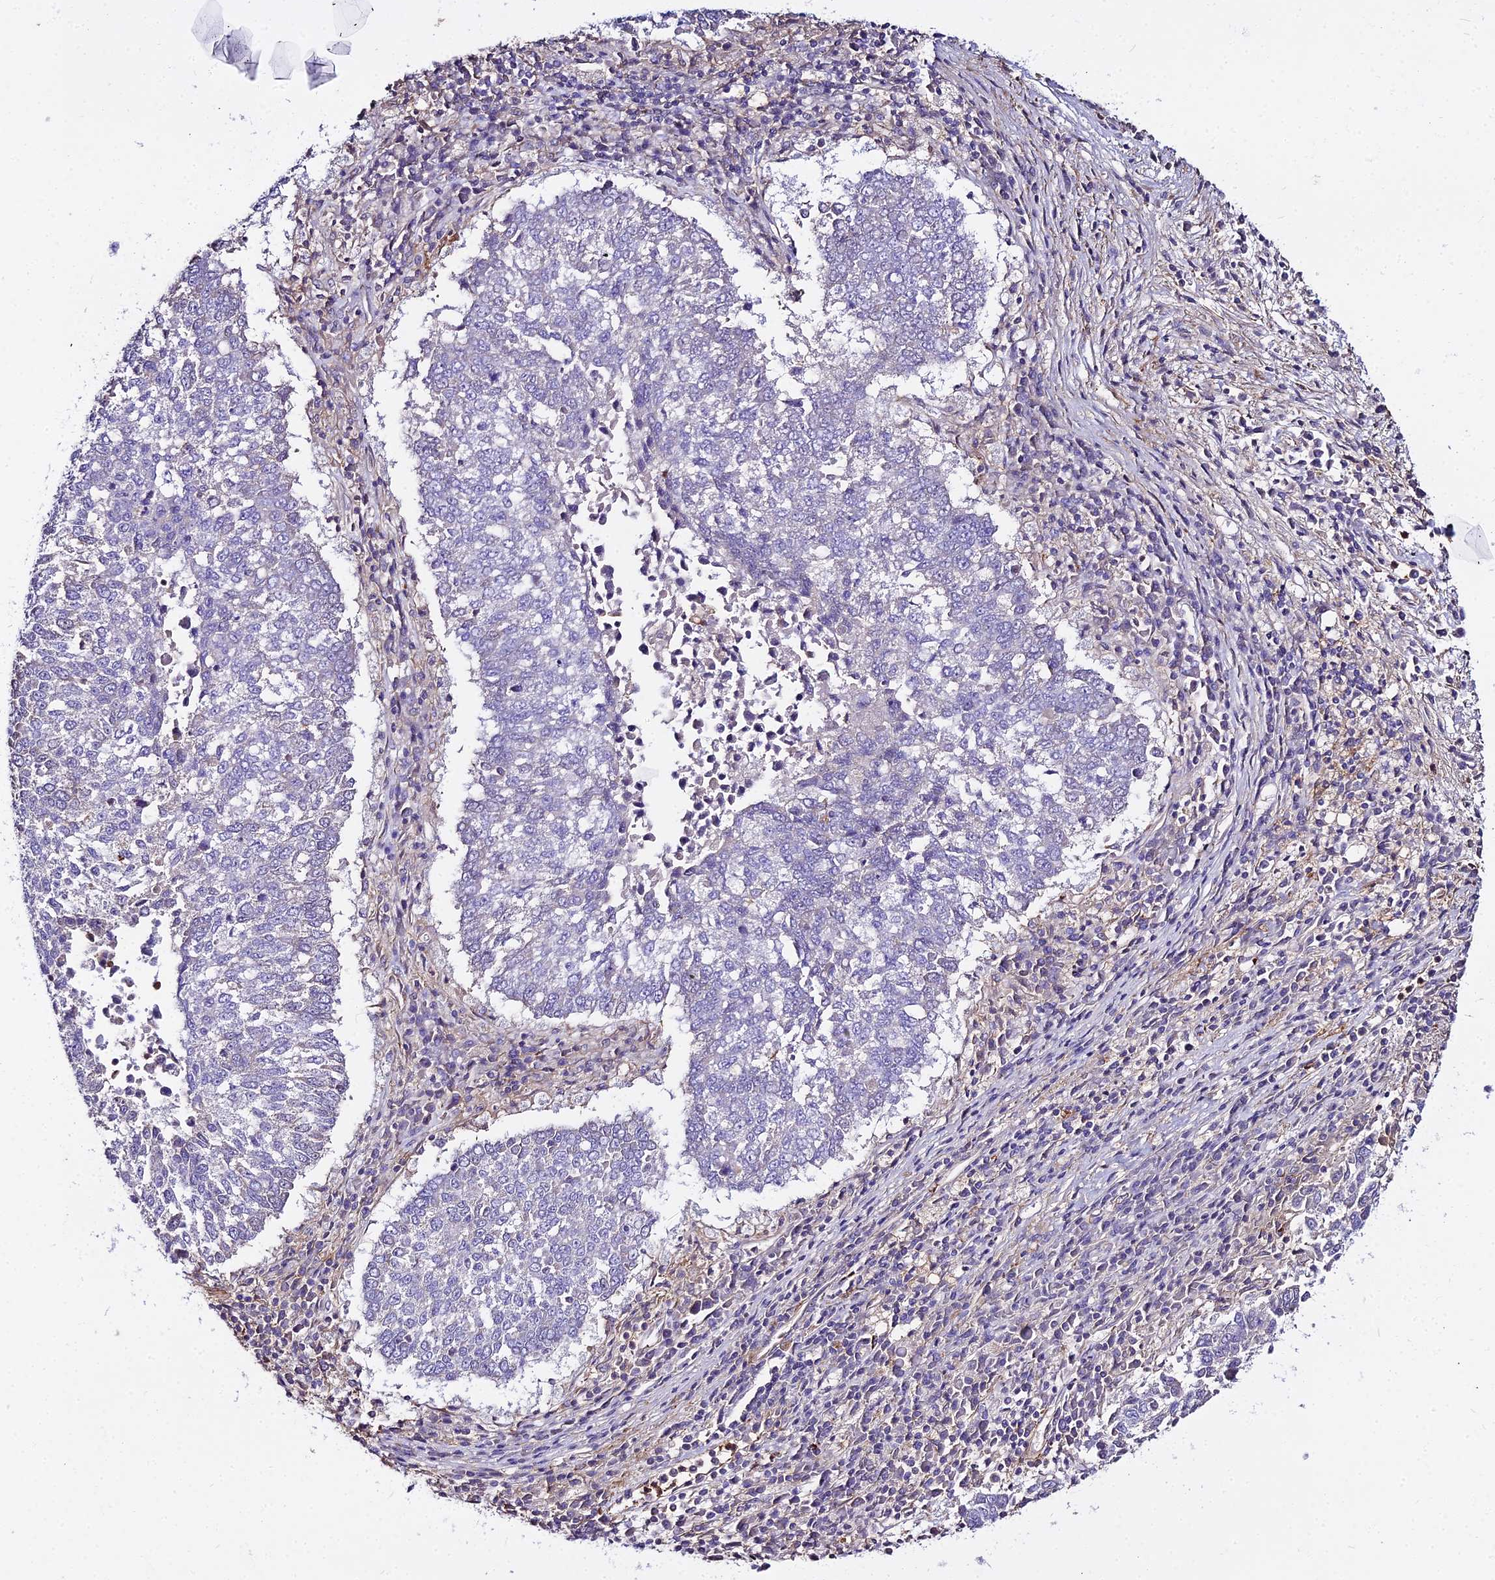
{"staining": {"intensity": "negative", "quantity": "none", "location": "none"}, "tissue": "lung cancer", "cell_type": "Tumor cells", "image_type": "cancer", "snomed": [{"axis": "morphology", "description": "Squamous cell carcinoma, NOS"}, {"axis": "topography", "description": "Lung"}], "caption": "Human lung cancer stained for a protein using IHC demonstrates no expression in tumor cells.", "gene": "GLYAT", "patient": {"sex": "male", "age": 73}}